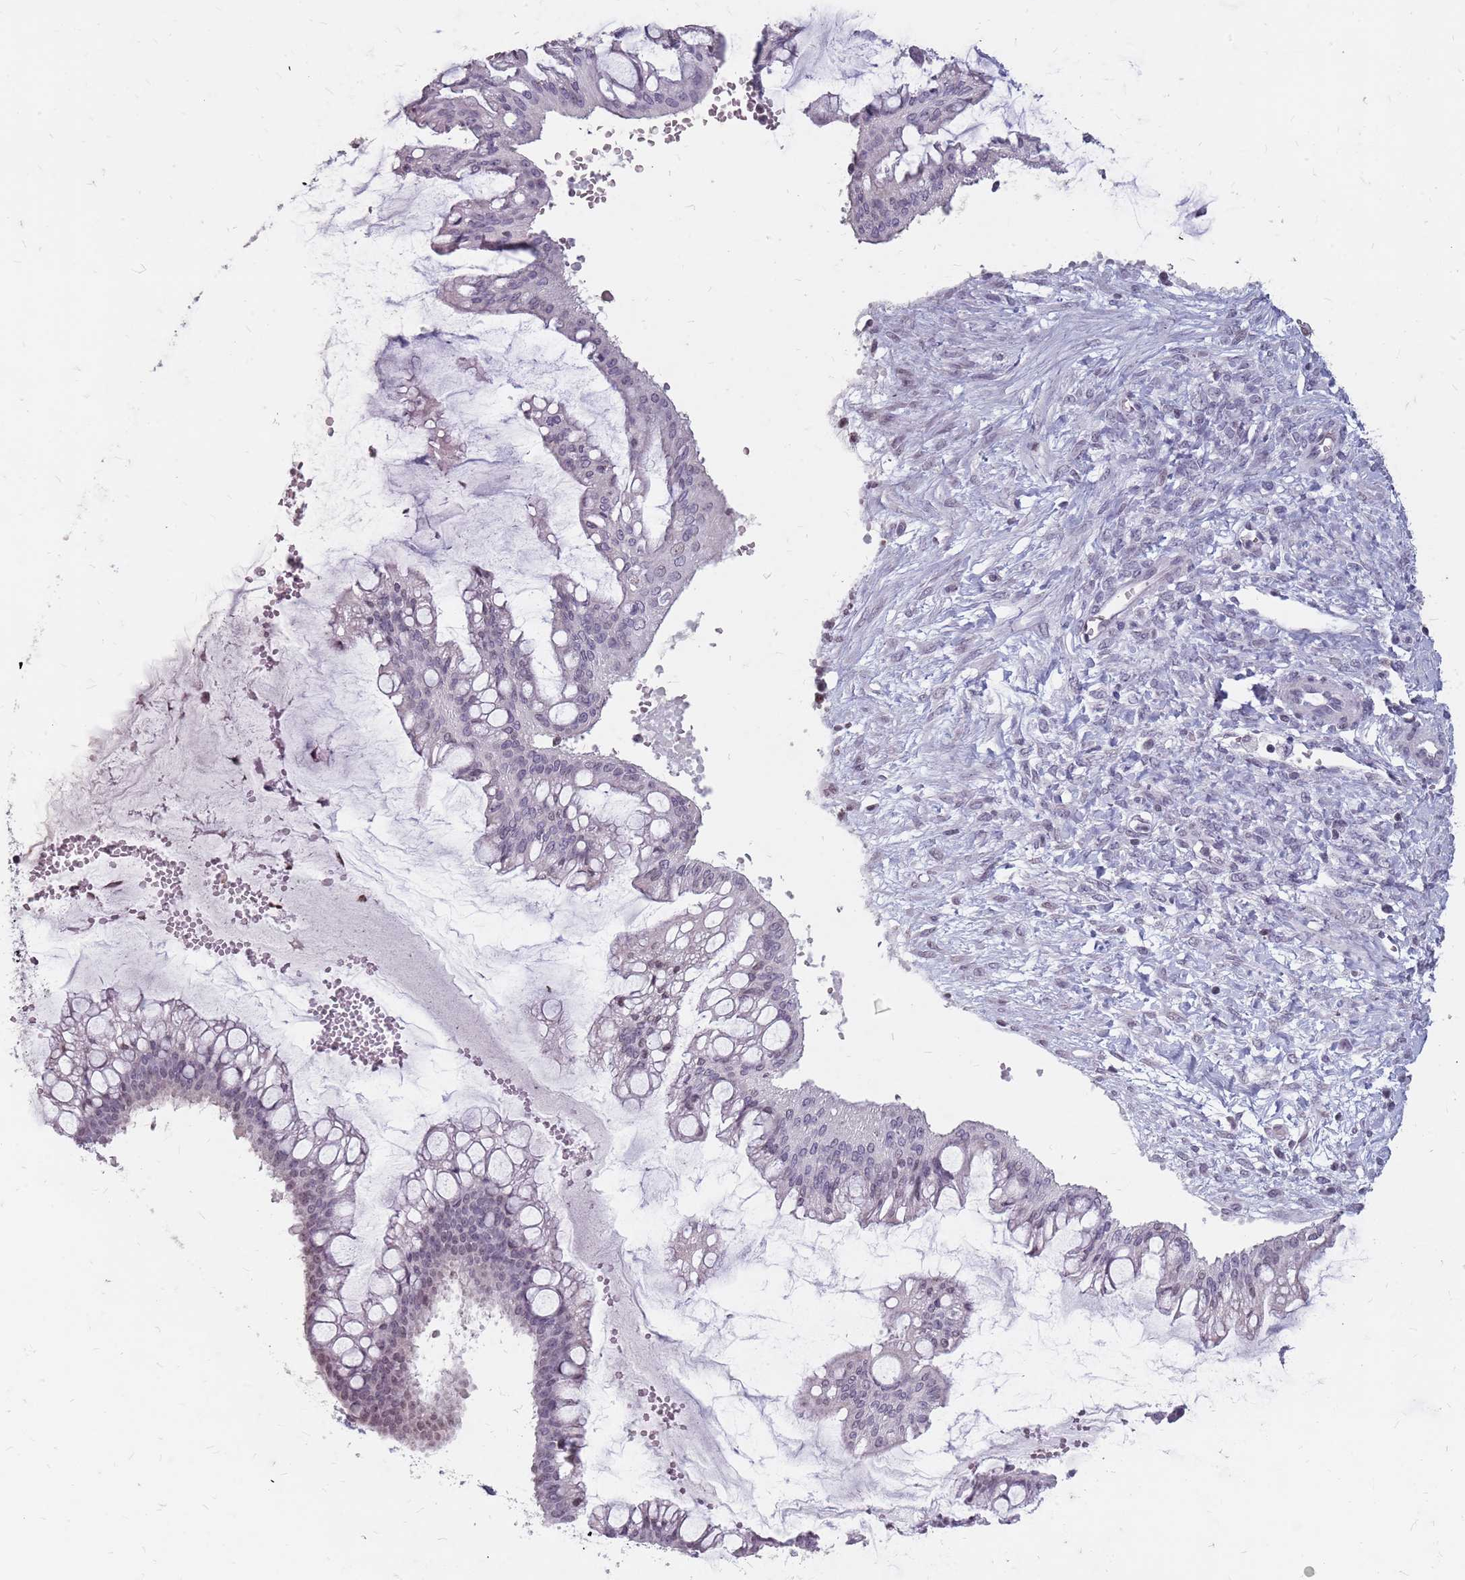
{"staining": {"intensity": "negative", "quantity": "none", "location": "none"}, "tissue": "ovarian cancer", "cell_type": "Tumor cells", "image_type": "cancer", "snomed": [{"axis": "morphology", "description": "Cystadenocarcinoma, mucinous, NOS"}, {"axis": "topography", "description": "Ovary"}], "caption": "DAB immunohistochemical staining of ovarian mucinous cystadenocarcinoma reveals no significant positivity in tumor cells.", "gene": "NEK6", "patient": {"sex": "female", "age": 73}}